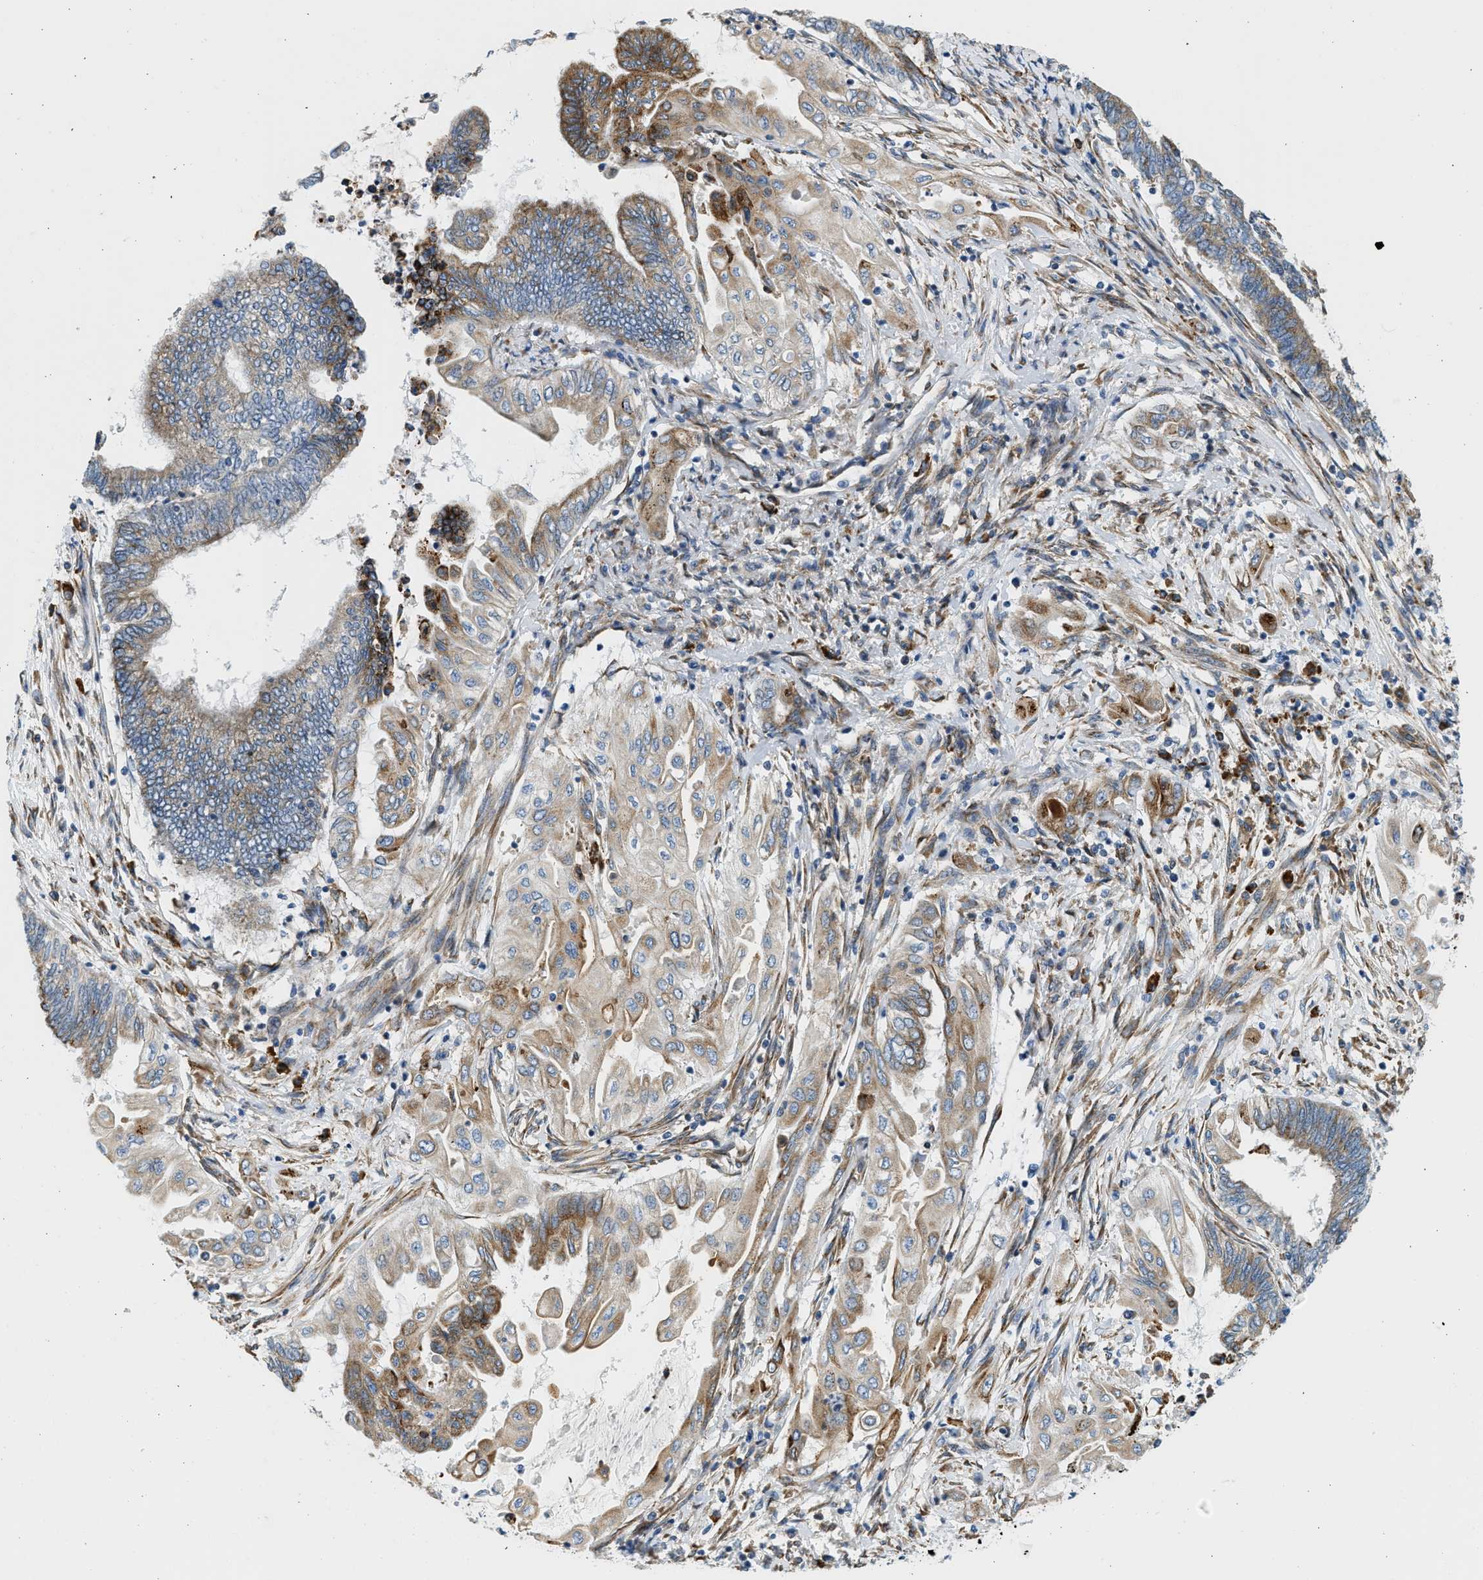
{"staining": {"intensity": "moderate", "quantity": "25%-75%", "location": "cytoplasmic/membranous"}, "tissue": "endometrial cancer", "cell_type": "Tumor cells", "image_type": "cancer", "snomed": [{"axis": "morphology", "description": "Adenocarcinoma, NOS"}, {"axis": "topography", "description": "Uterus"}, {"axis": "topography", "description": "Endometrium"}], "caption": "Brown immunohistochemical staining in adenocarcinoma (endometrial) displays moderate cytoplasmic/membranous expression in about 25%-75% of tumor cells. The staining is performed using DAB brown chromogen to label protein expression. The nuclei are counter-stained blue using hematoxylin.", "gene": "CNTN6", "patient": {"sex": "female", "age": 70}}